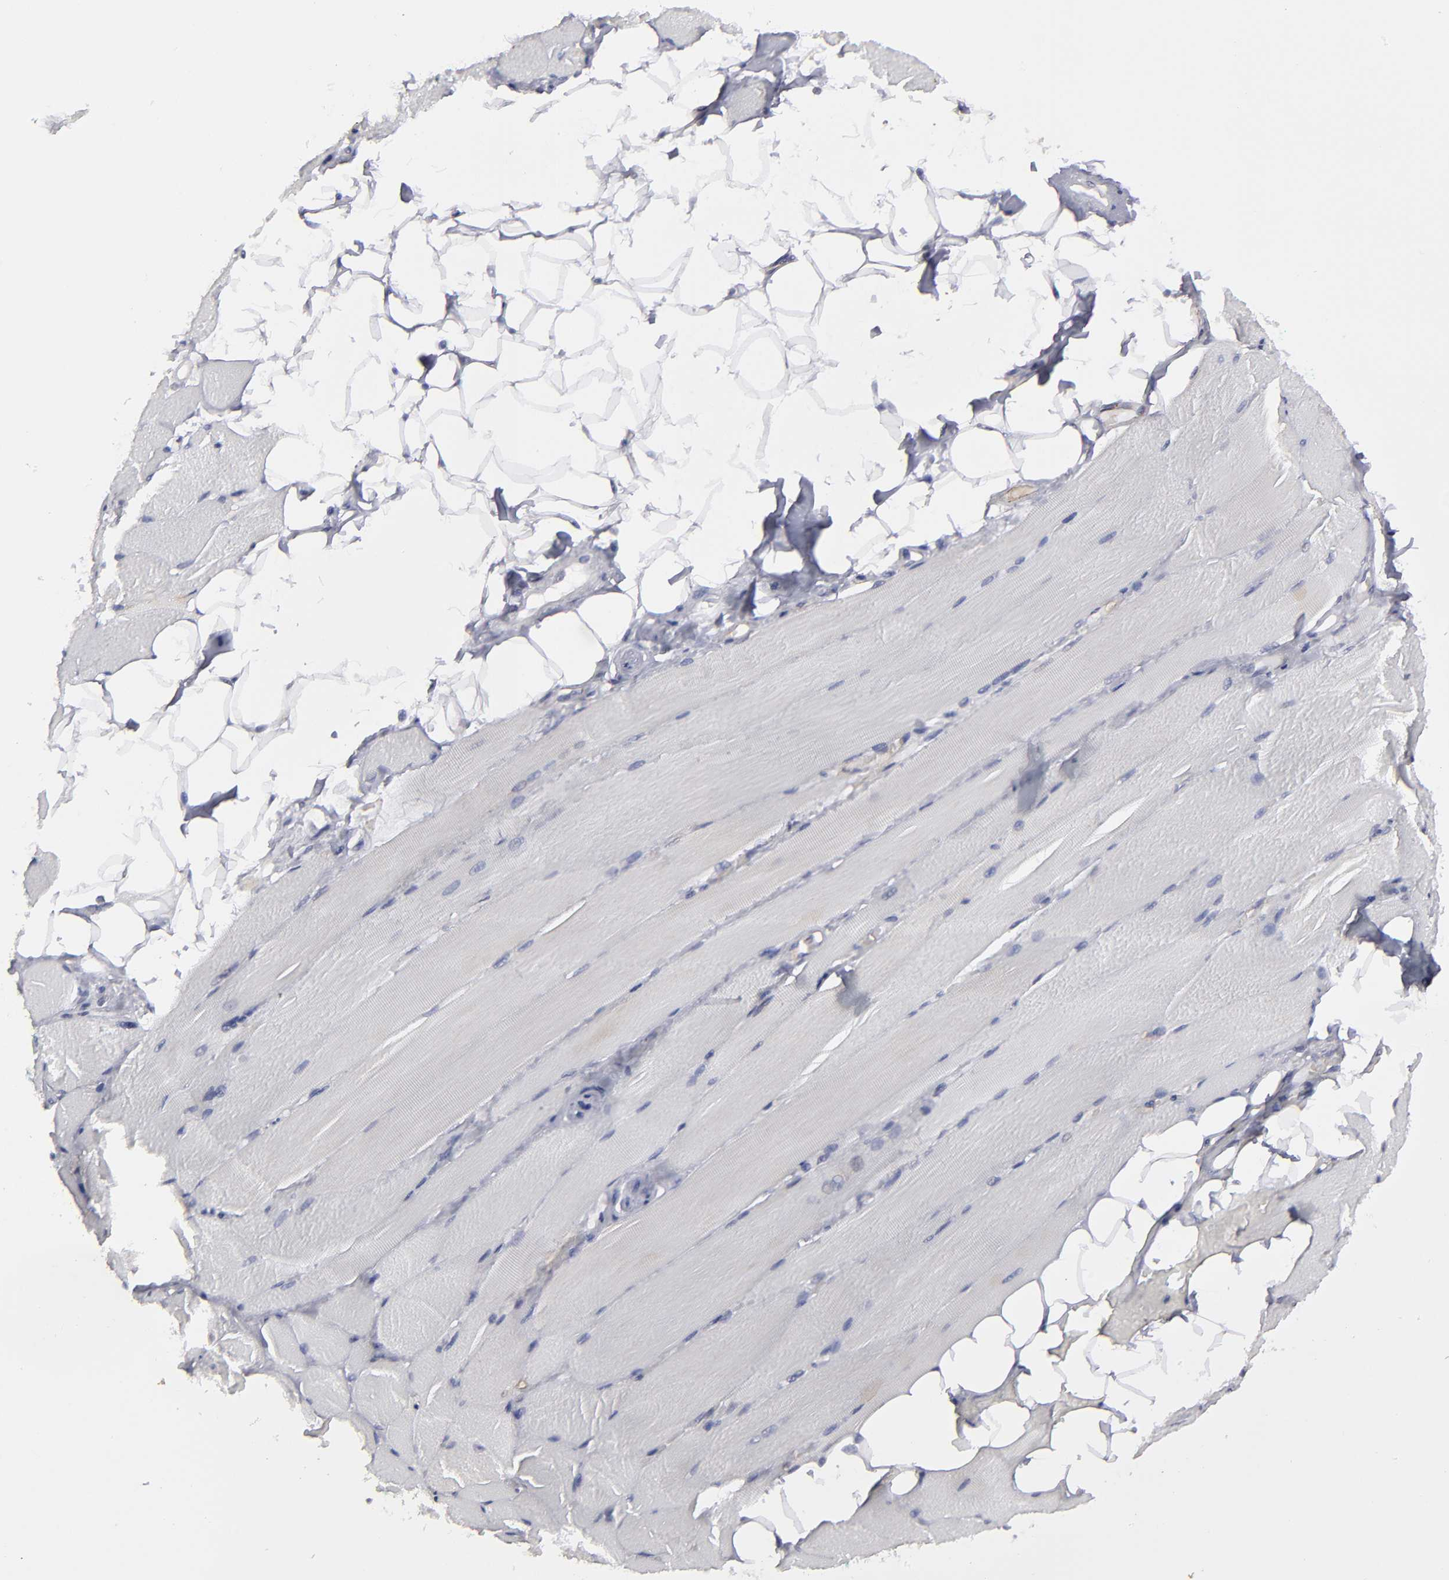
{"staining": {"intensity": "negative", "quantity": "none", "location": "none"}, "tissue": "skeletal muscle", "cell_type": "Myocytes", "image_type": "normal", "snomed": [{"axis": "morphology", "description": "Normal tissue, NOS"}, {"axis": "topography", "description": "Skeletal muscle"}, {"axis": "topography", "description": "Peripheral nerve tissue"}], "caption": "High power microscopy image of an IHC image of normal skeletal muscle, revealing no significant positivity in myocytes.", "gene": "ZNF175", "patient": {"sex": "female", "age": 84}}